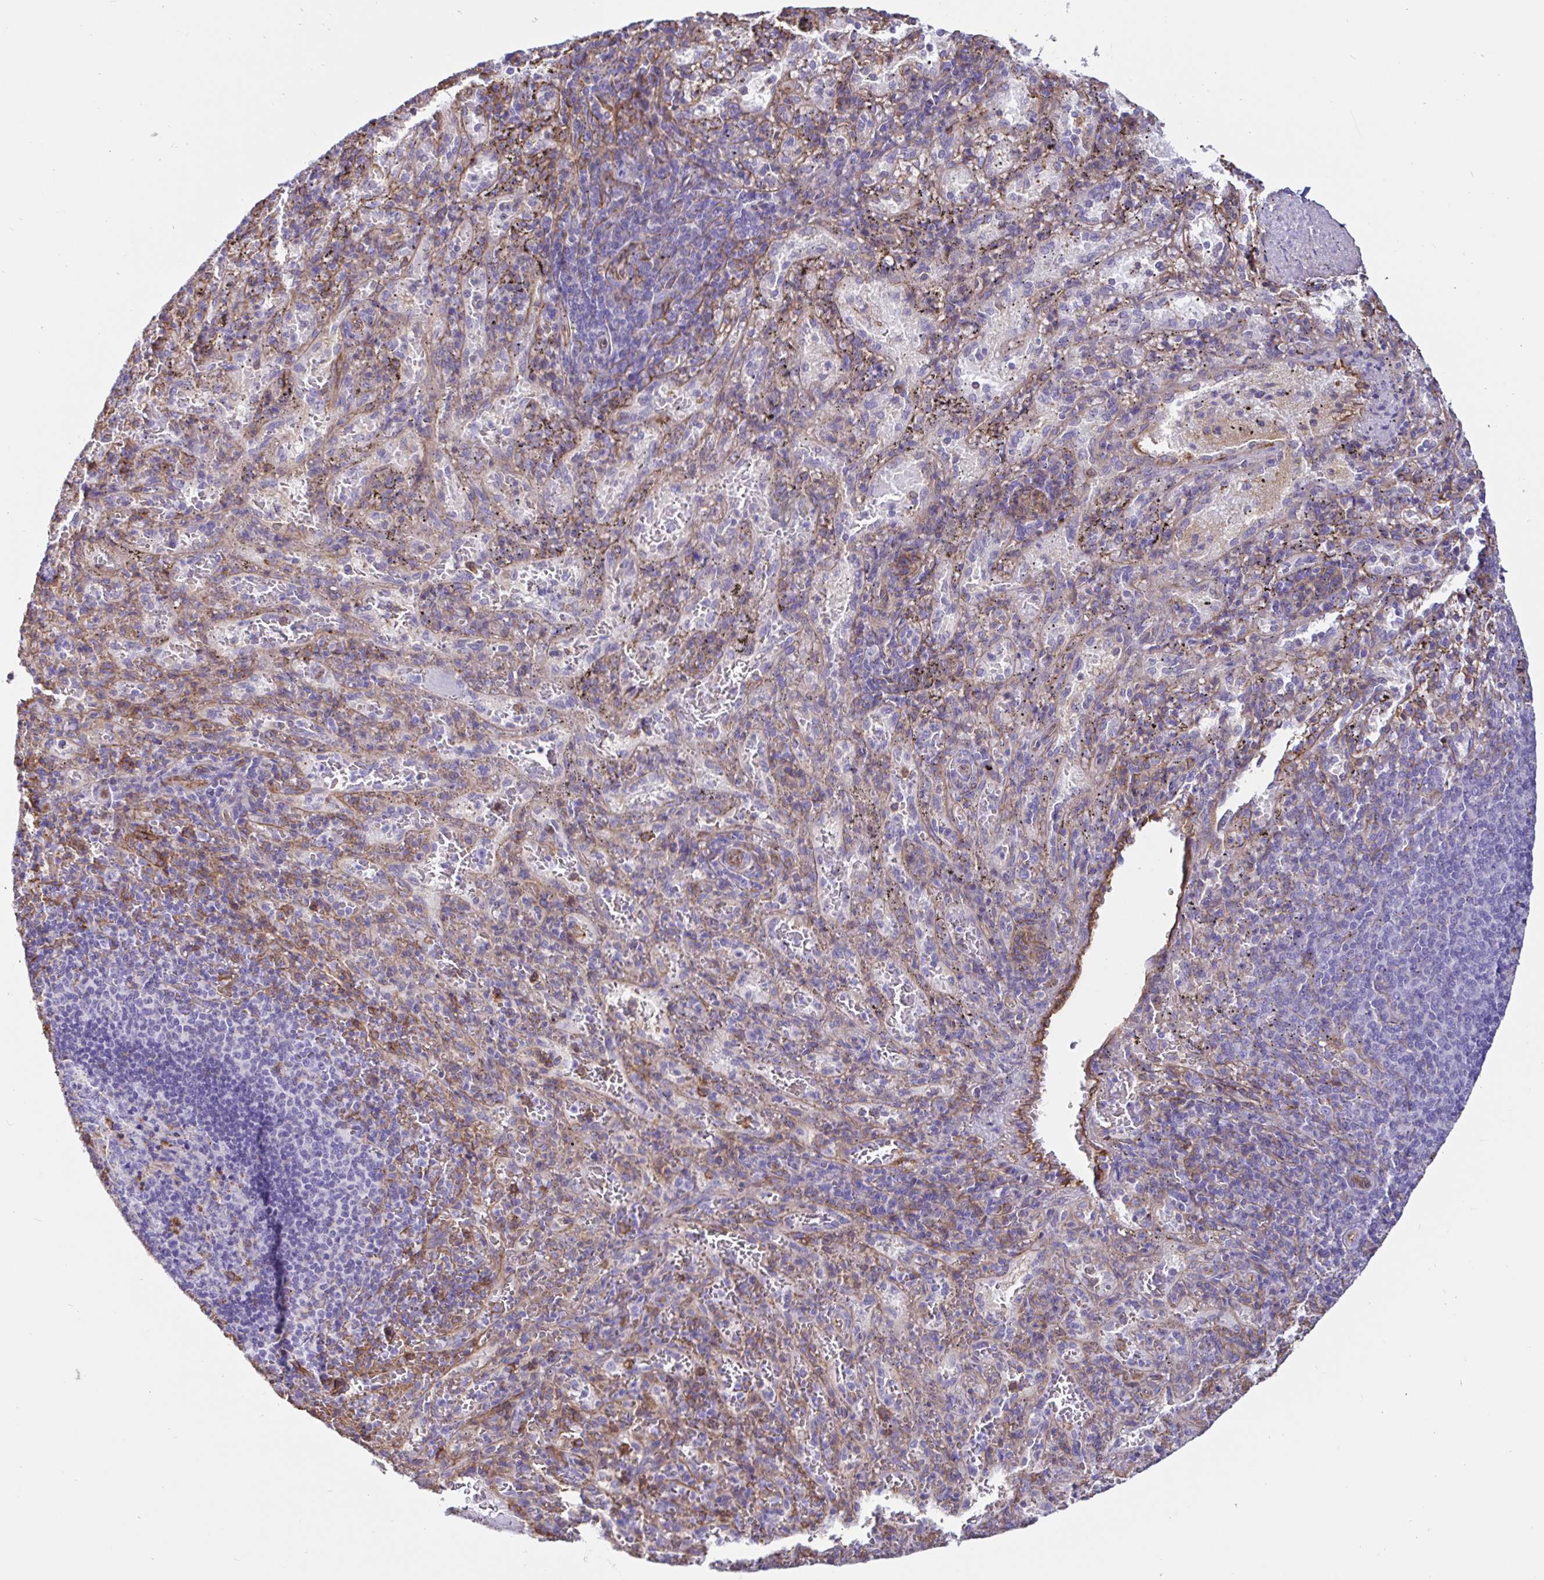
{"staining": {"intensity": "negative", "quantity": "none", "location": "none"}, "tissue": "spleen", "cell_type": "Cells in red pulp", "image_type": "normal", "snomed": [{"axis": "morphology", "description": "Normal tissue, NOS"}, {"axis": "topography", "description": "Spleen"}], "caption": "This is a photomicrograph of IHC staining of unremarkable spleen, which shows no positivity in cells in red pulp. The staining was performed using DAB to visualize the protein expression in brown, while the nuclei were stained in blue with hematoxylin (Magnification: 20x).", "gene": "ANXA2", "patient": {"sex": "male", "age": 57}}